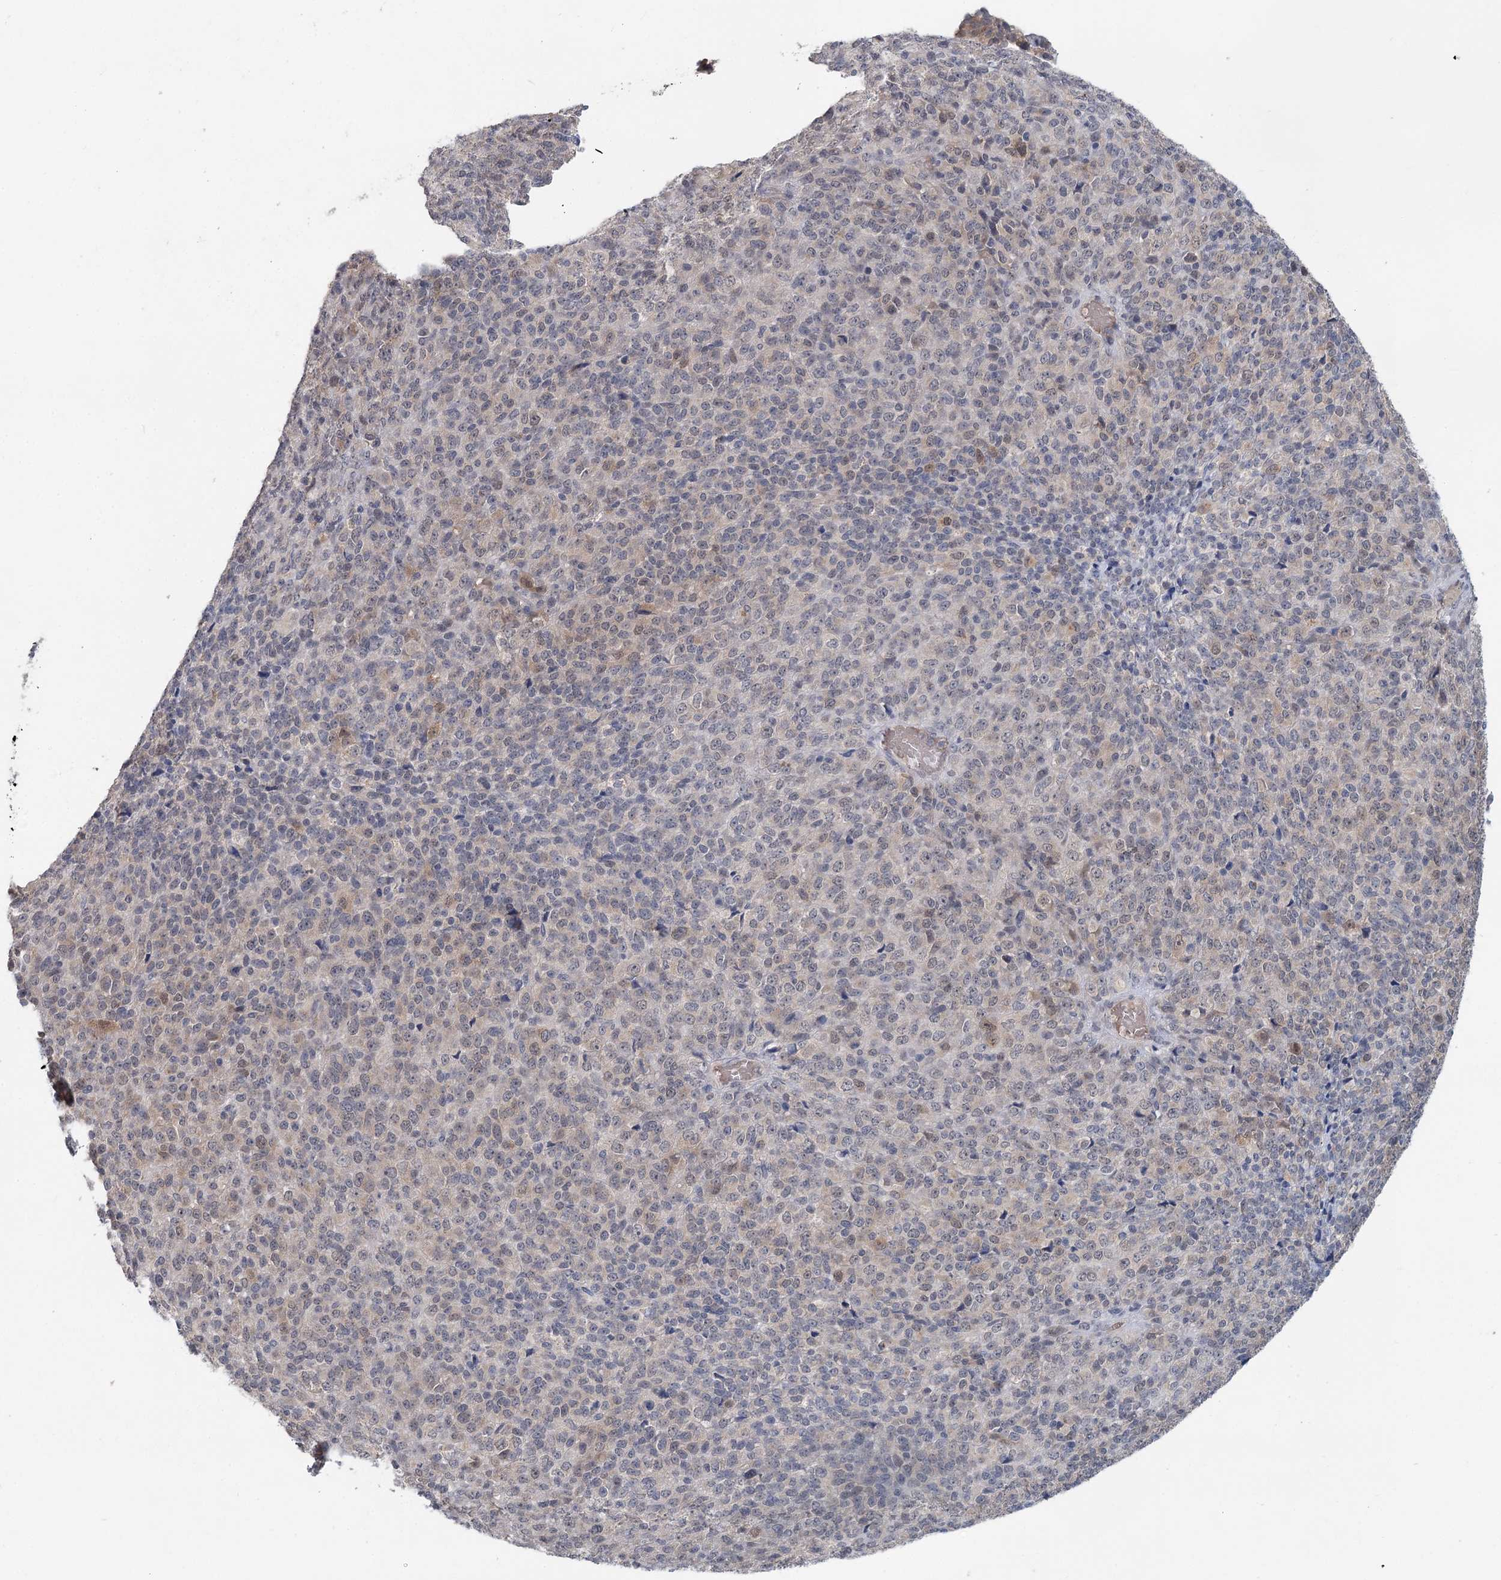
{"staining": {"intensity": "negative", "quantity": "none", "location": "none"}, "tissue": "melanoma", "cell_type": "Tumor cells", "image_type": "cancer", "snomed": [{"axis": "morphology", "description": "Malignant melanoma, Metastatic site"}, {"axis": "topography", "description": "Brain"}], "caption": "Micrograph shows no protein expression in tumor cells of malignant melanoma (metastatic site) tissue.", "gene": "FBXO7", "patient": {"sex": "female", "age": 56}}